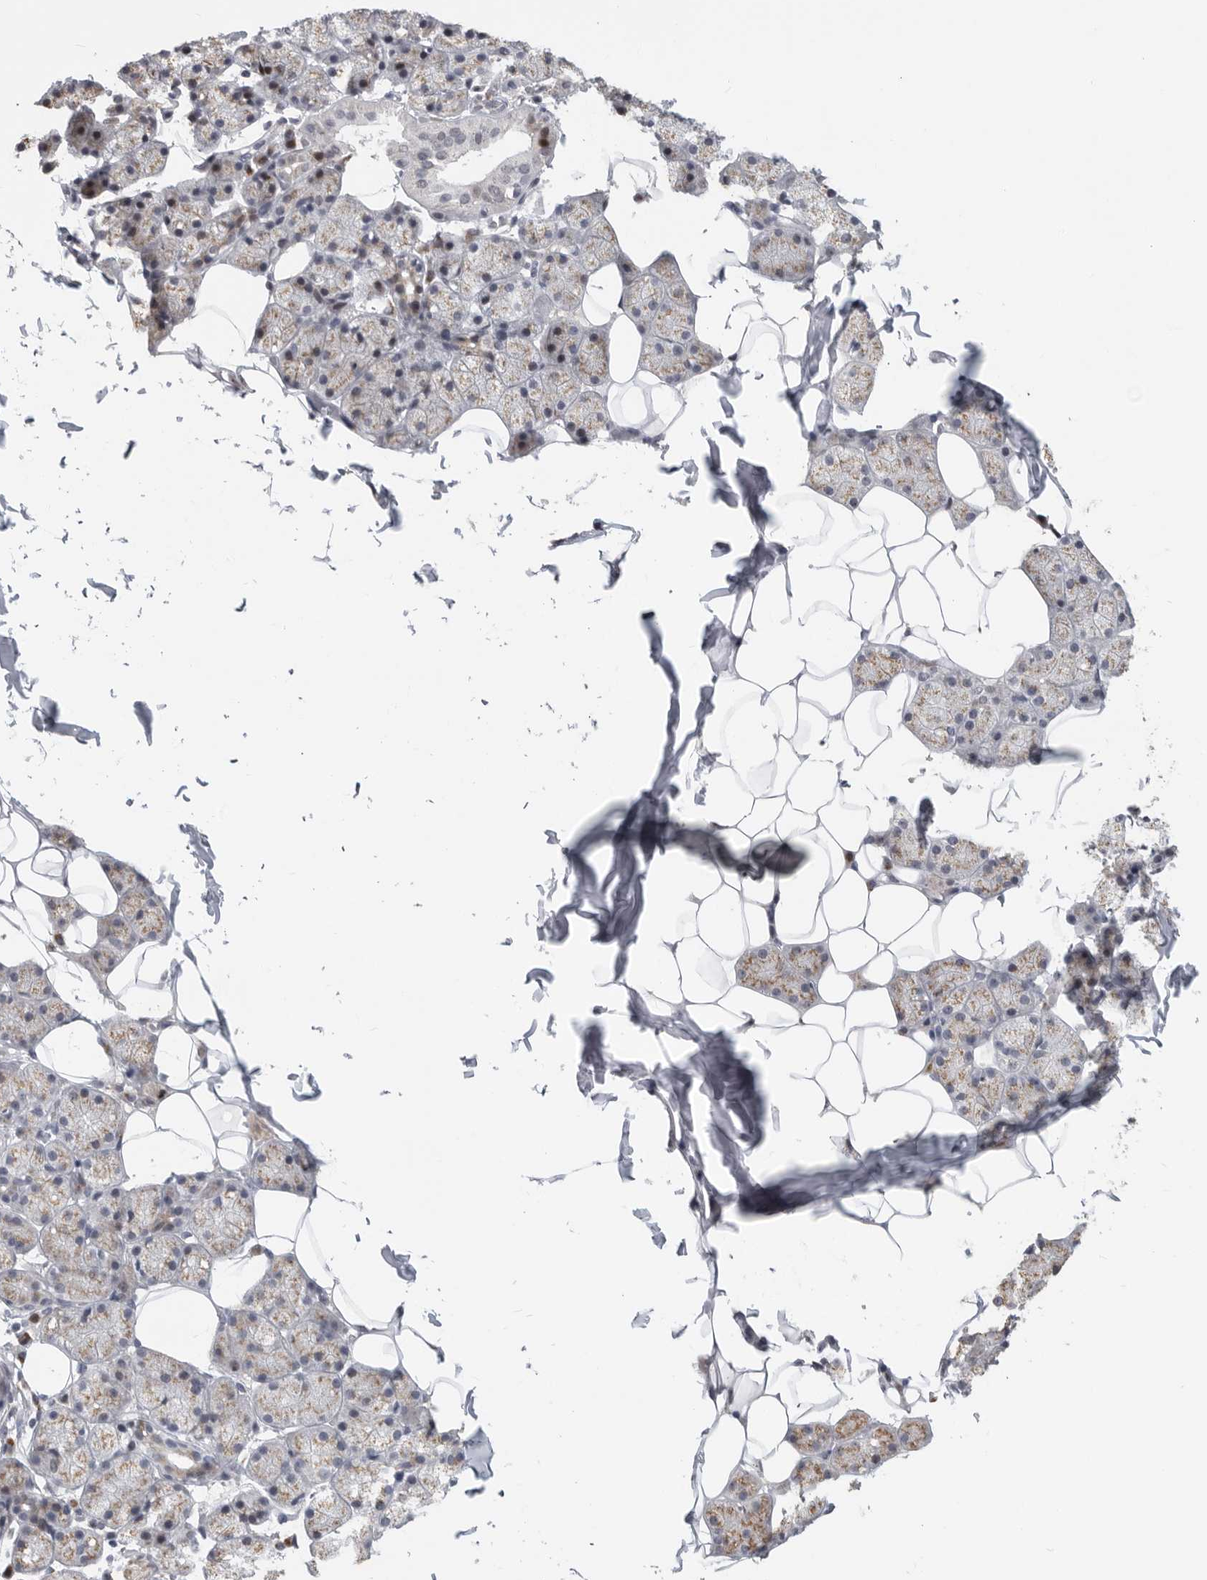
{"staining": {"intensity": "moderate", "quantity": "25%-75%", "location": "cytoplasmic/membranous,nuclear"}, "tissue": "salivary gland", "cell_type": "Glandular cells", "image_type": "normal", "snomed": [{"axis": "morphology", "description": "Normal tissue, NOS"}, {"axis": "topography", "description": "Salivary gland"}], "caption": "Protein staining of unremarkable salivary gland displays moderate cytoplasmic/membranous,nuclear positivity in about 25%-75% of glandular cells. (DAB (3,3'-diaminobenzidine) IHC with brightfield microscopy, high magnification).", "gene": "PCMTD1", "patient": {"sex": "female", "age": 33}}